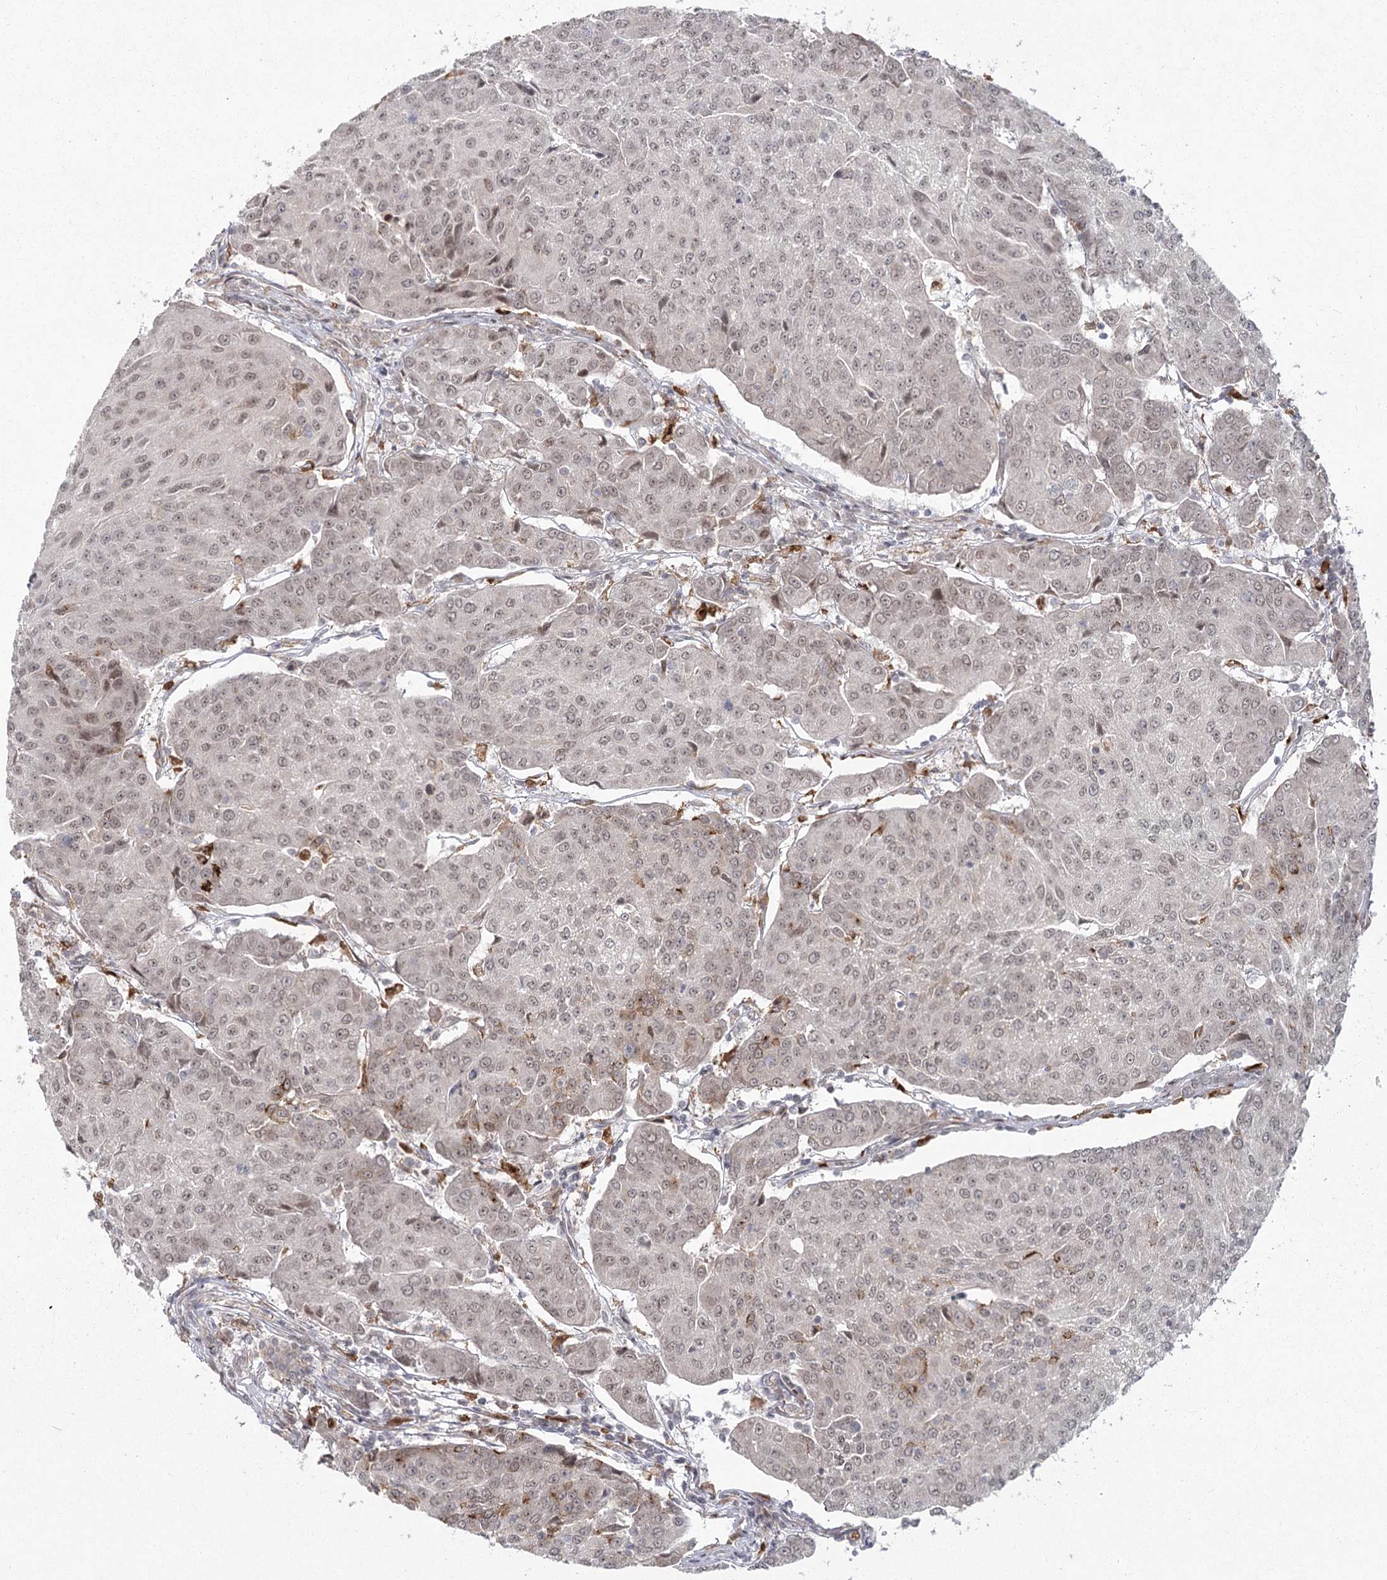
{"staining": {"intensity": "weak", "quantity": ">75%", "location": "cytoplasmic/membranous,nuclear"}, "tissue": "urothelial cancer", "cell_type": "Tumor cells", "image_type": "cancer", "snomed": [{"axis": "morphology", "description": "Urothelial carcinoma, High grade"}, {"axis": "topography", "description": "Urinary bladder"}], "caption": "The micrograph displays immunohistochemical staining of high-grade urothelial carcinoma. There is weak cytoplasmic/membranous and nuclear staining is appreciated in approximately >75% of tumor cells. Using DAB (brown) and hematoxylin (blue) stains, captured at high magnification using brightfield microscopy.", "gene": "AP2M1", "patient": {"sex": "female", "age": 85}}